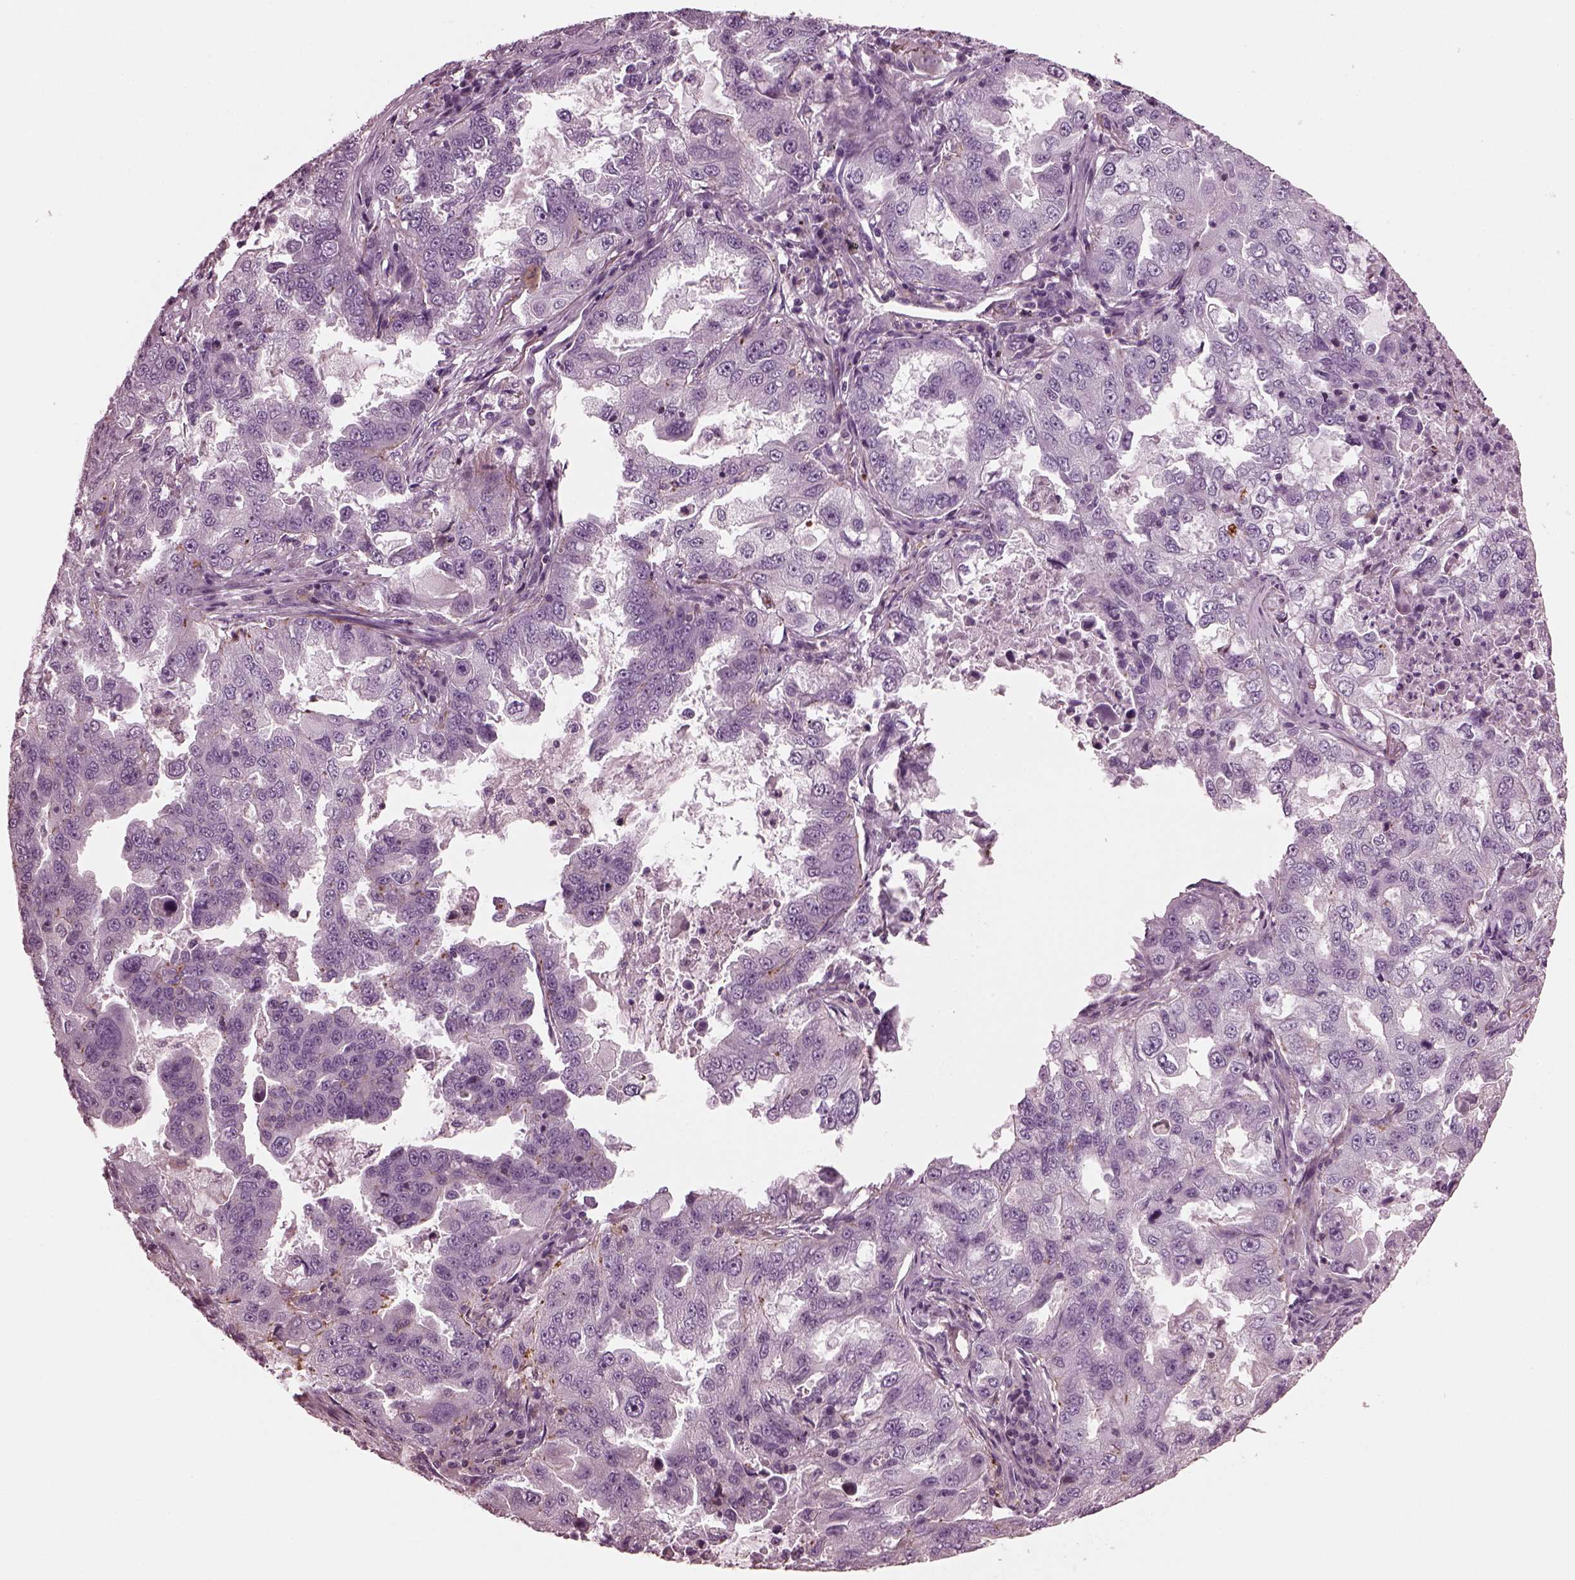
{"staining": {"intensity": "negative", "quantity": "none", "location": "none"}, "tissue": "lung cancer", "cell_type": "Tumor cells", "image_type": "cancer", "snomed": [{"axis": "morphology", "description": "Adenocarcinoma, NOS"}, {"axis": "topography", "description": "Lung"}], "caption": "DAB (3,3'-diaminobenzidine) immunohistochemical staining of lung adenocarcinoma shows no significant staining in tumor cells.", "gene": "GDF11", "patient": {"sex": "female", "age": 61}}